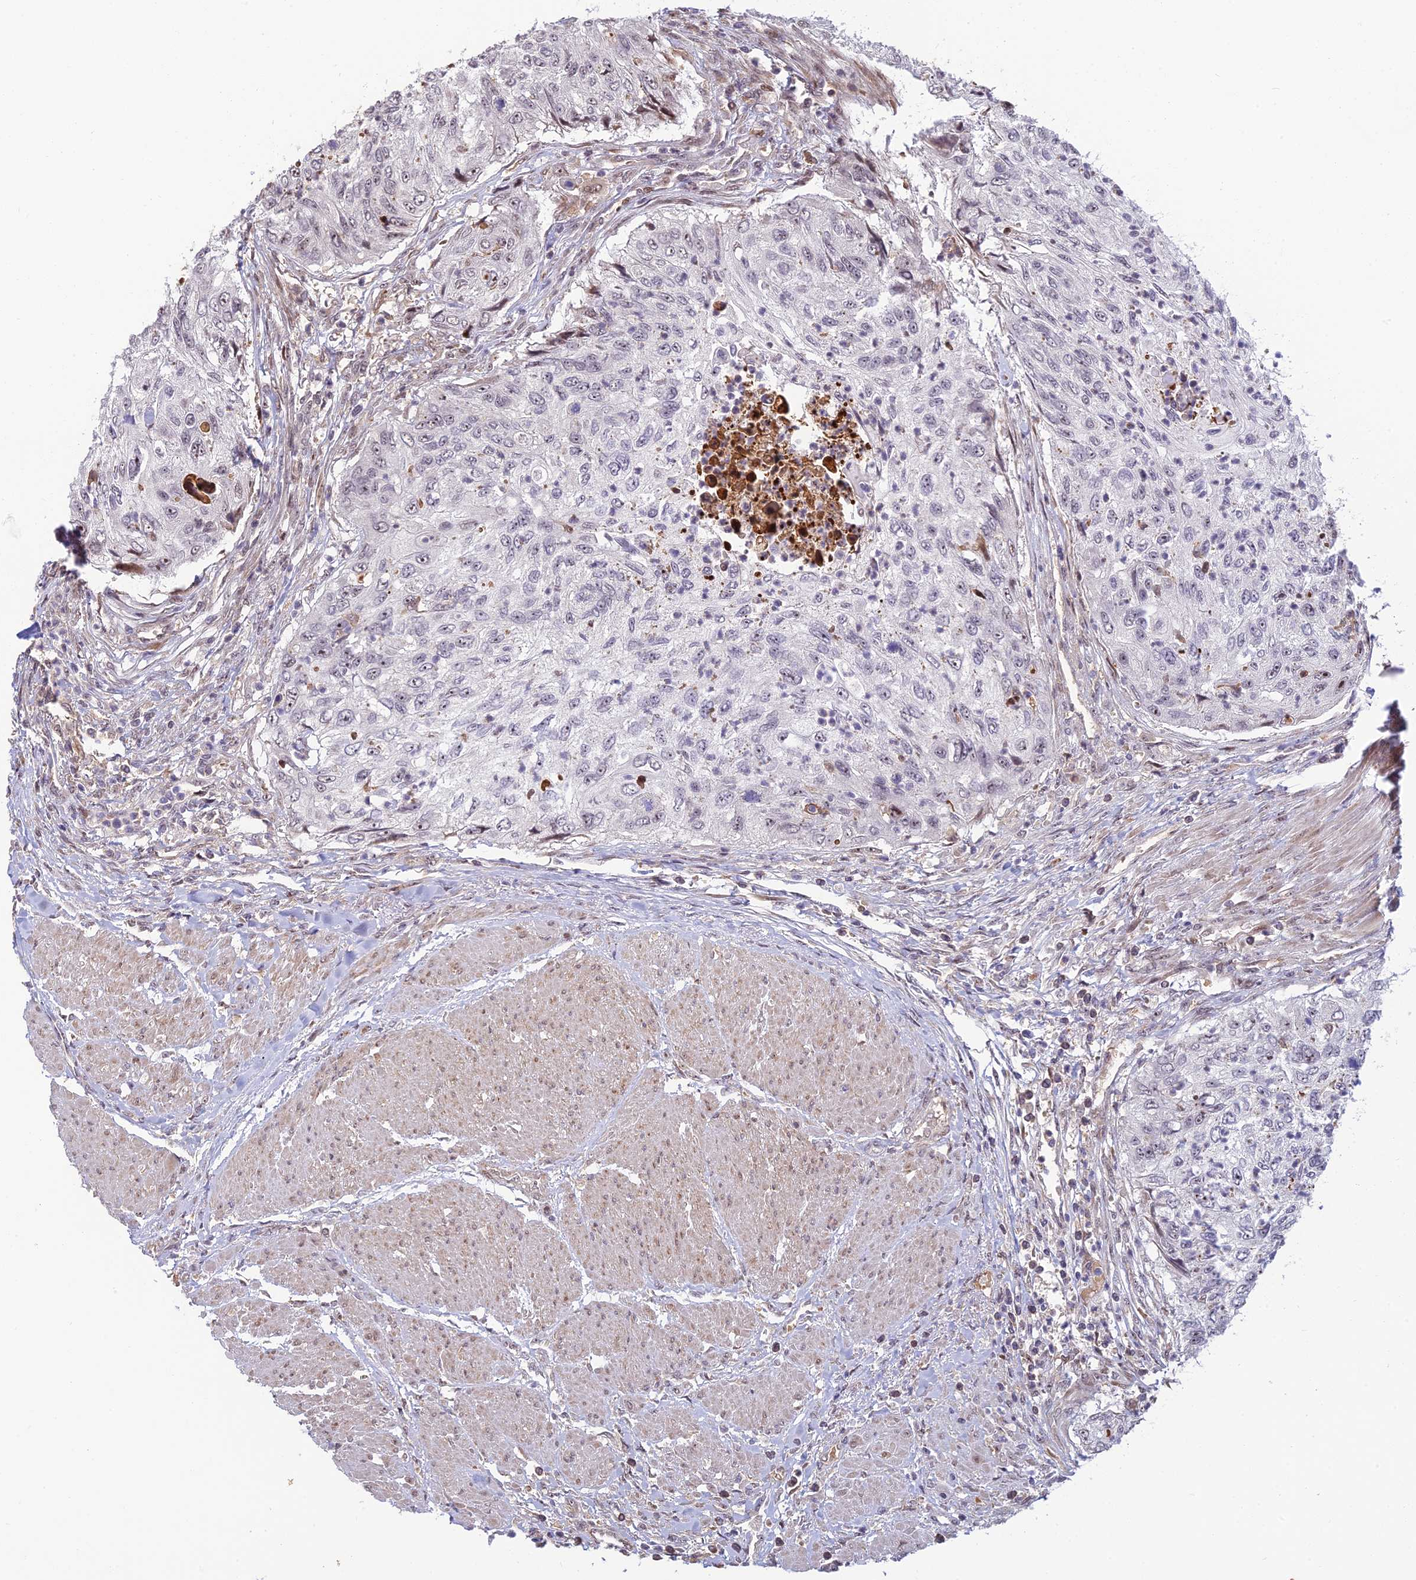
{"staining": {"intensity": "weak", "quantity": "<25%", "location": "cytoplasmic/membranous"}, "tissue": "urothelial cancer", "cell_type": "Tumor cells", "image_type": "cancer", "snomed": [{"axis": "morphology", "description": "Urothelial carcinoma, High grade"}, {"axis": "topography", "description": "Urinary bladder"}], "caption": "High-grade urothelial carcinoma stained for a protein using immunohistochemistry (IHC) reveals no positivity tumor cells.", "gene": "UFSP2", "patient": {"sex": "female", "age": 60}}